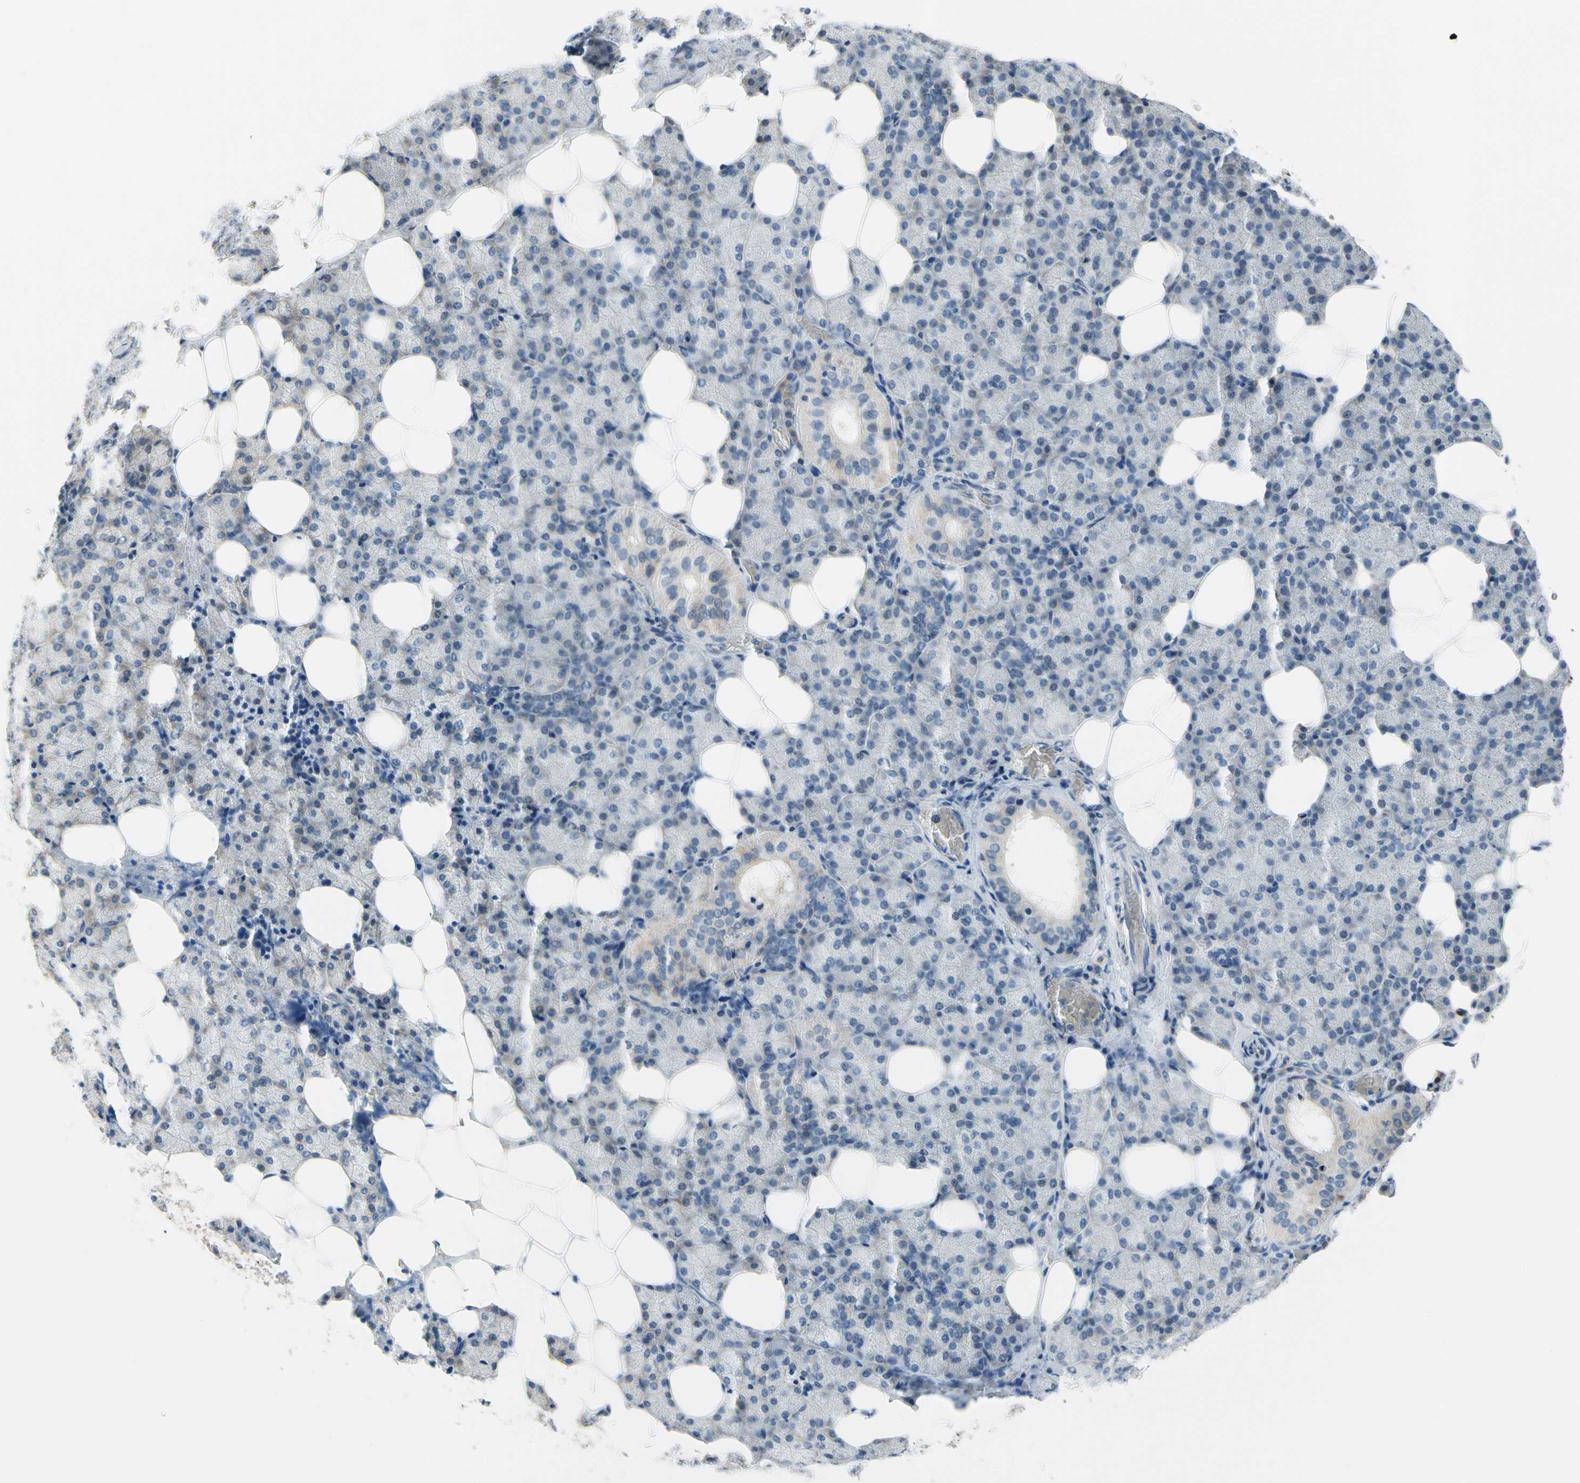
{"staining": {"intensity": "weak", "quantity": "<25%", "location": "cytoplasmic/membranous"}, "tissue": "salivary gland", "cell_type": "Glandular cells", "image_type": "normal", "snomed": [{"axis": "morphology", "description": "Normal tissue, NOS"}, {"axis": "topography", "description": "Lymph node"}, {"axis": "topography", "description": "Salivary gland"}], "caption": "The immunohistochemistry (IHC) image has no significant staining in glandular cells of salivary gland.", "gene": "CKAP2", "patient": {"sex": "male", "age": 8}}